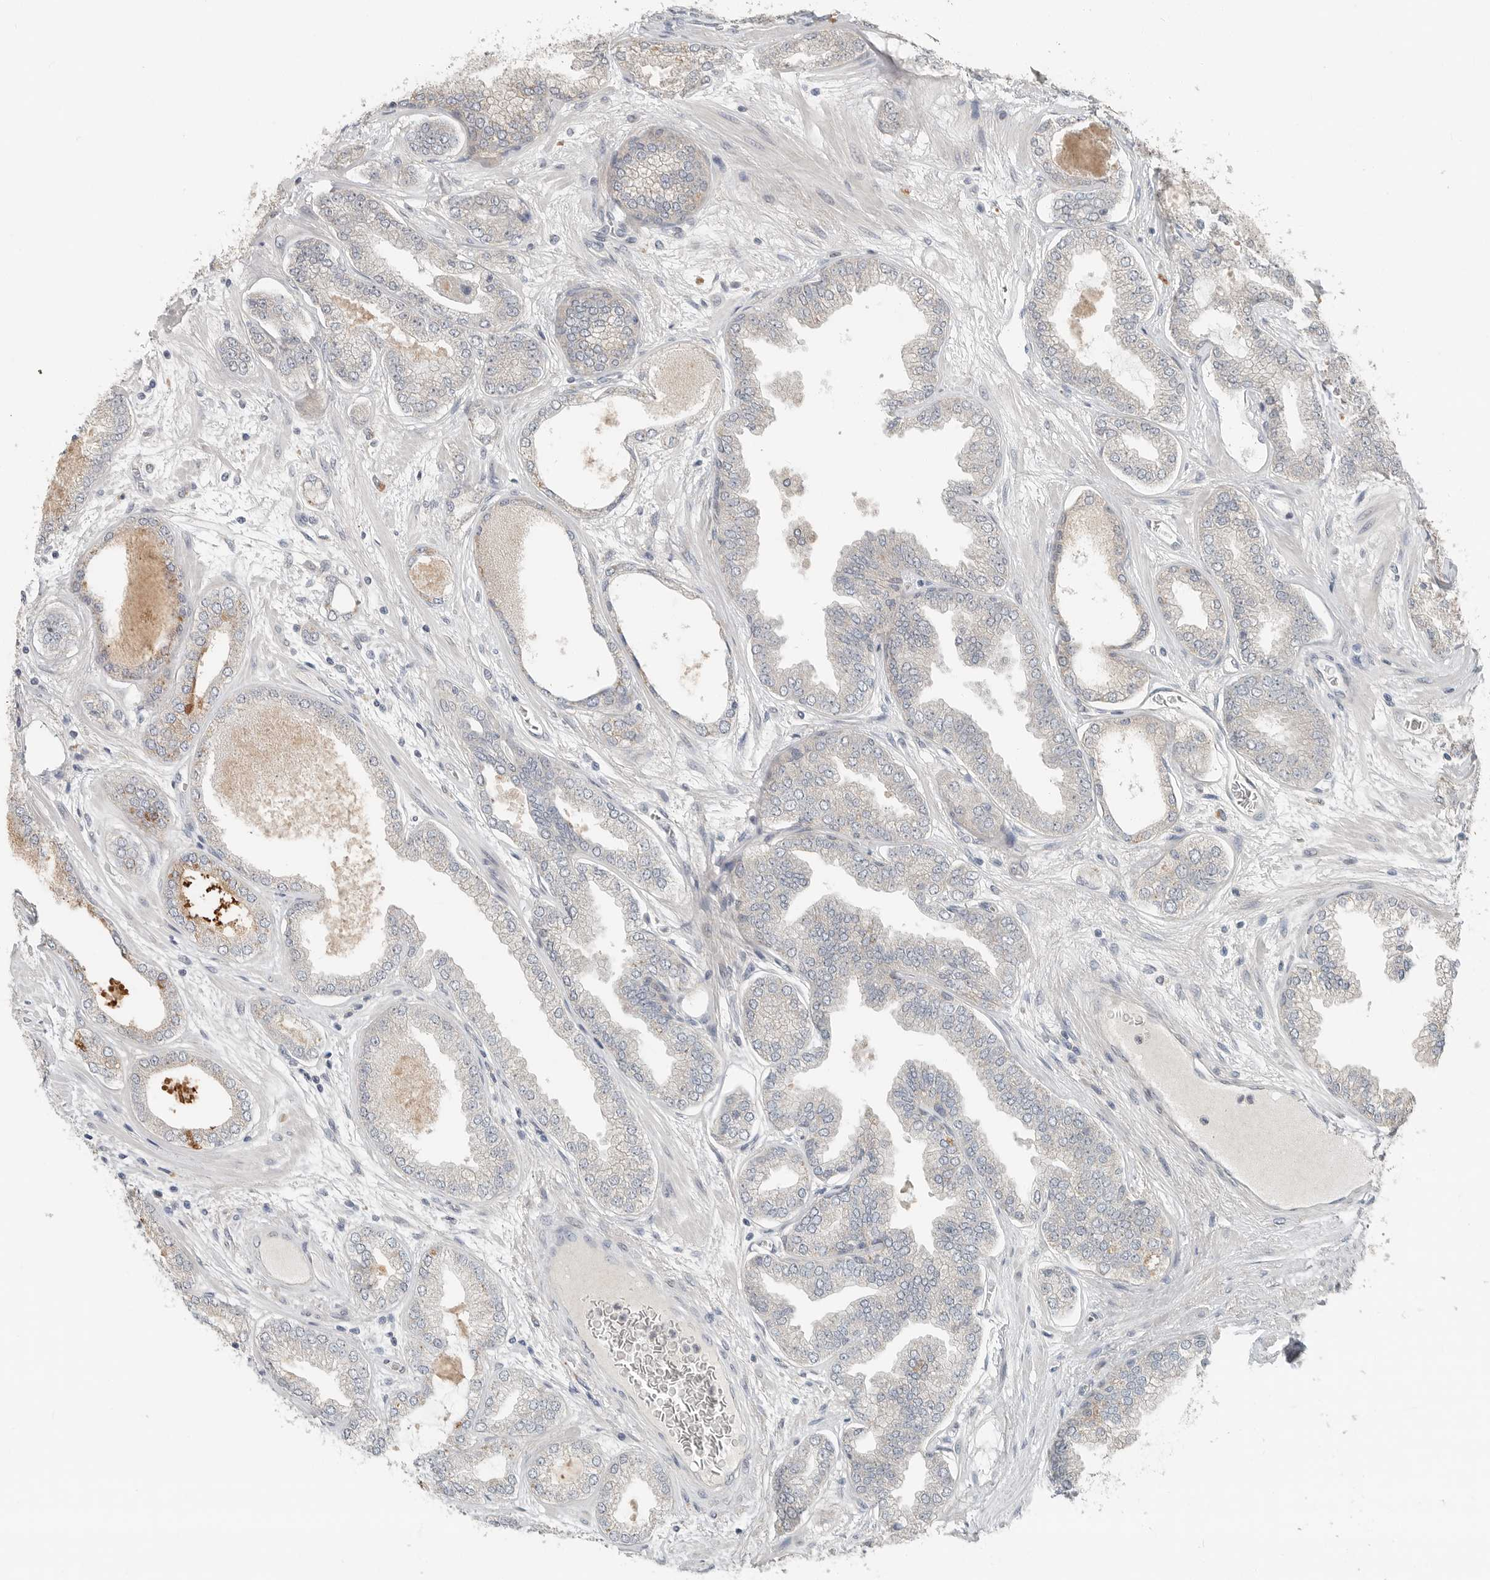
{"staining": {"intensity": "weak", "quantity": "<25%", "location": "cytoplasmic/membranous"}, "tissue": "prostate cancer", "cell_type": "Tumor cells", "image_type": "cancer", "snomed": [{"axis": "morphology", "description": "Adenocarcinoma, High grade"}, {"axis": "topography", "description": "Prostate"}], "caption": "Tumor cells are negative for brown protein staining in prostate cancer (adenocarcinoma (high-grade)).", "gene": "FCRLB", "patient": {"sex": "male", "age": 58}}